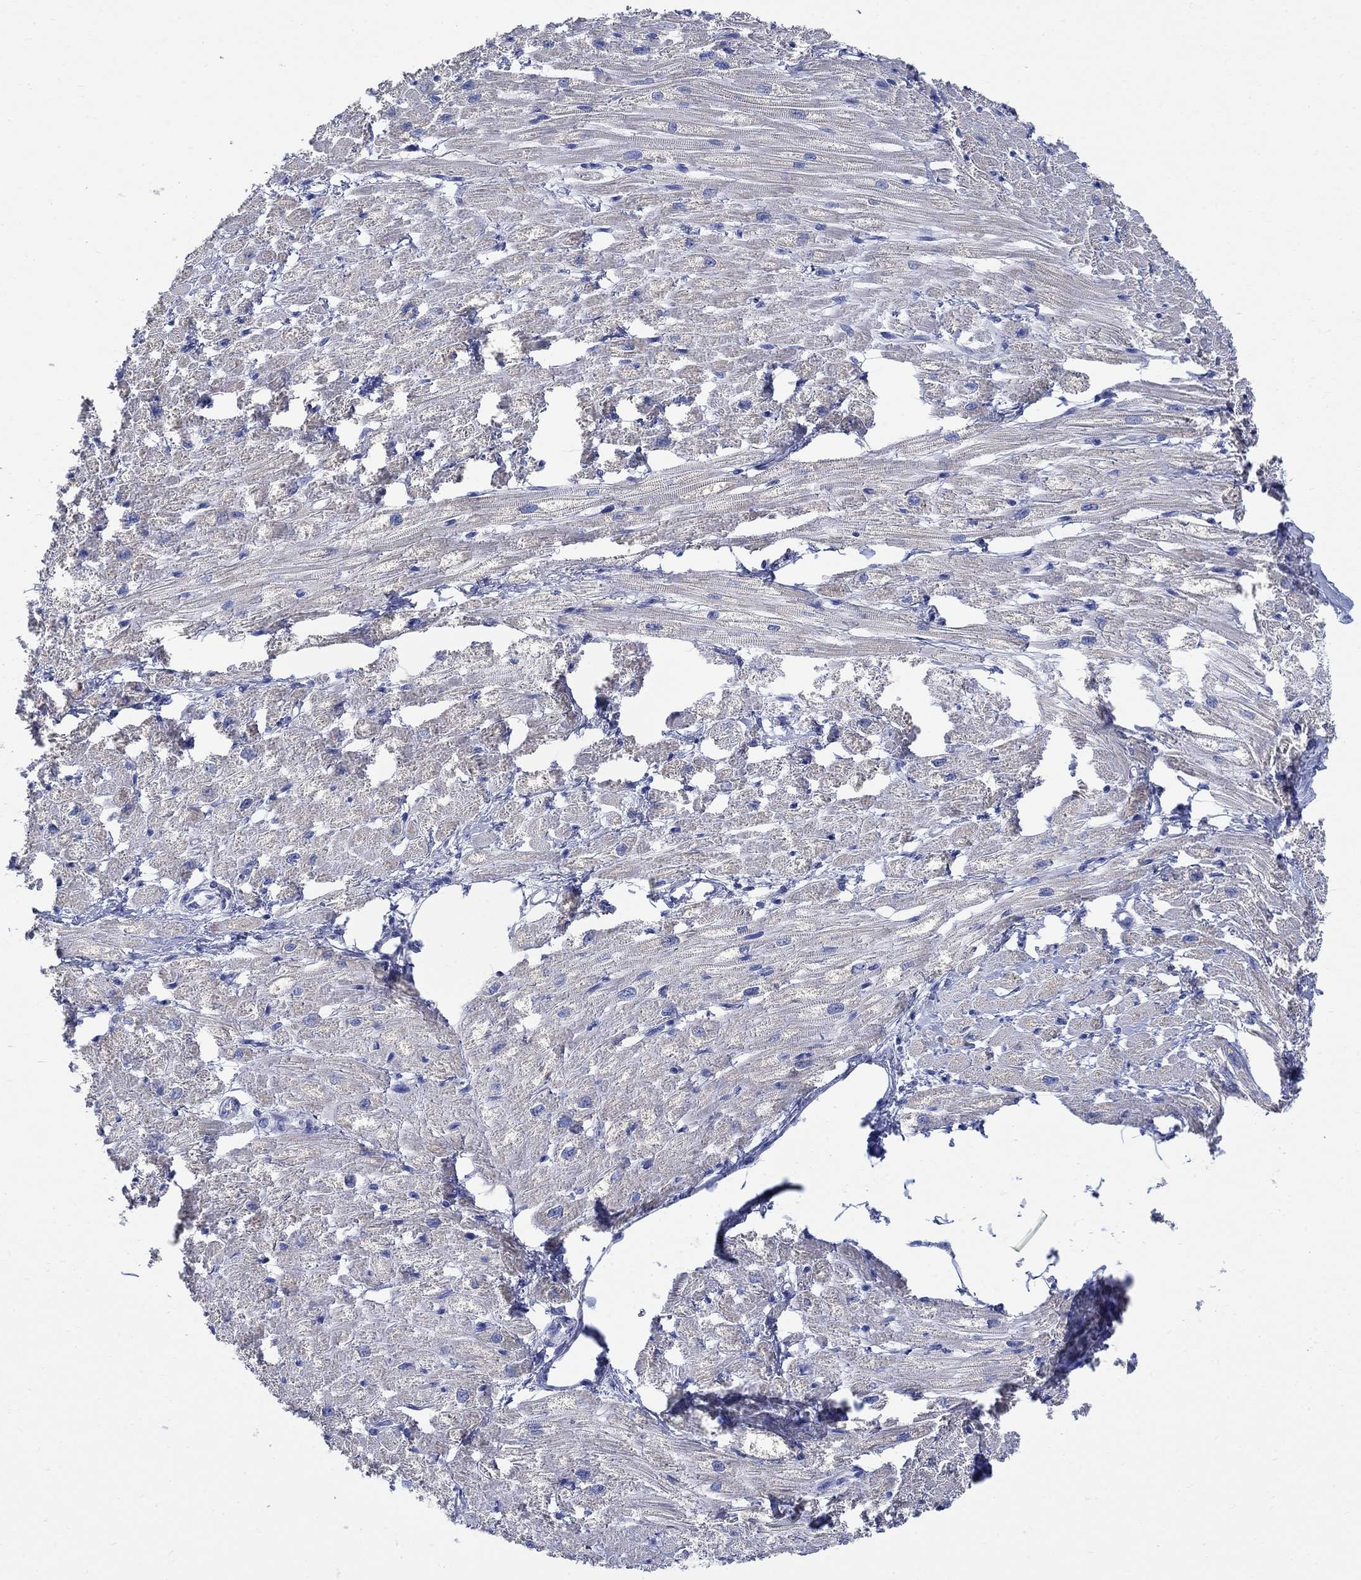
{"staining": {"intensity": "negative", "quantity": "none", "location": "none"}, "tissue": "heart muscle", "cell_type": "Cardiomyocytes", "image_type": "normal", "snomed": [{"axis": "morphology", "description": "Normal tissue, NOS"}, {"axis": "topography", "description": "Heart"}], "caption": "This is an immunohistochemistry histopathology image of benign heart muscle. There is no positivity in cardiomyocytes.", "gene": "GCM1", "patient": {"sex": "male", "age": 57}}